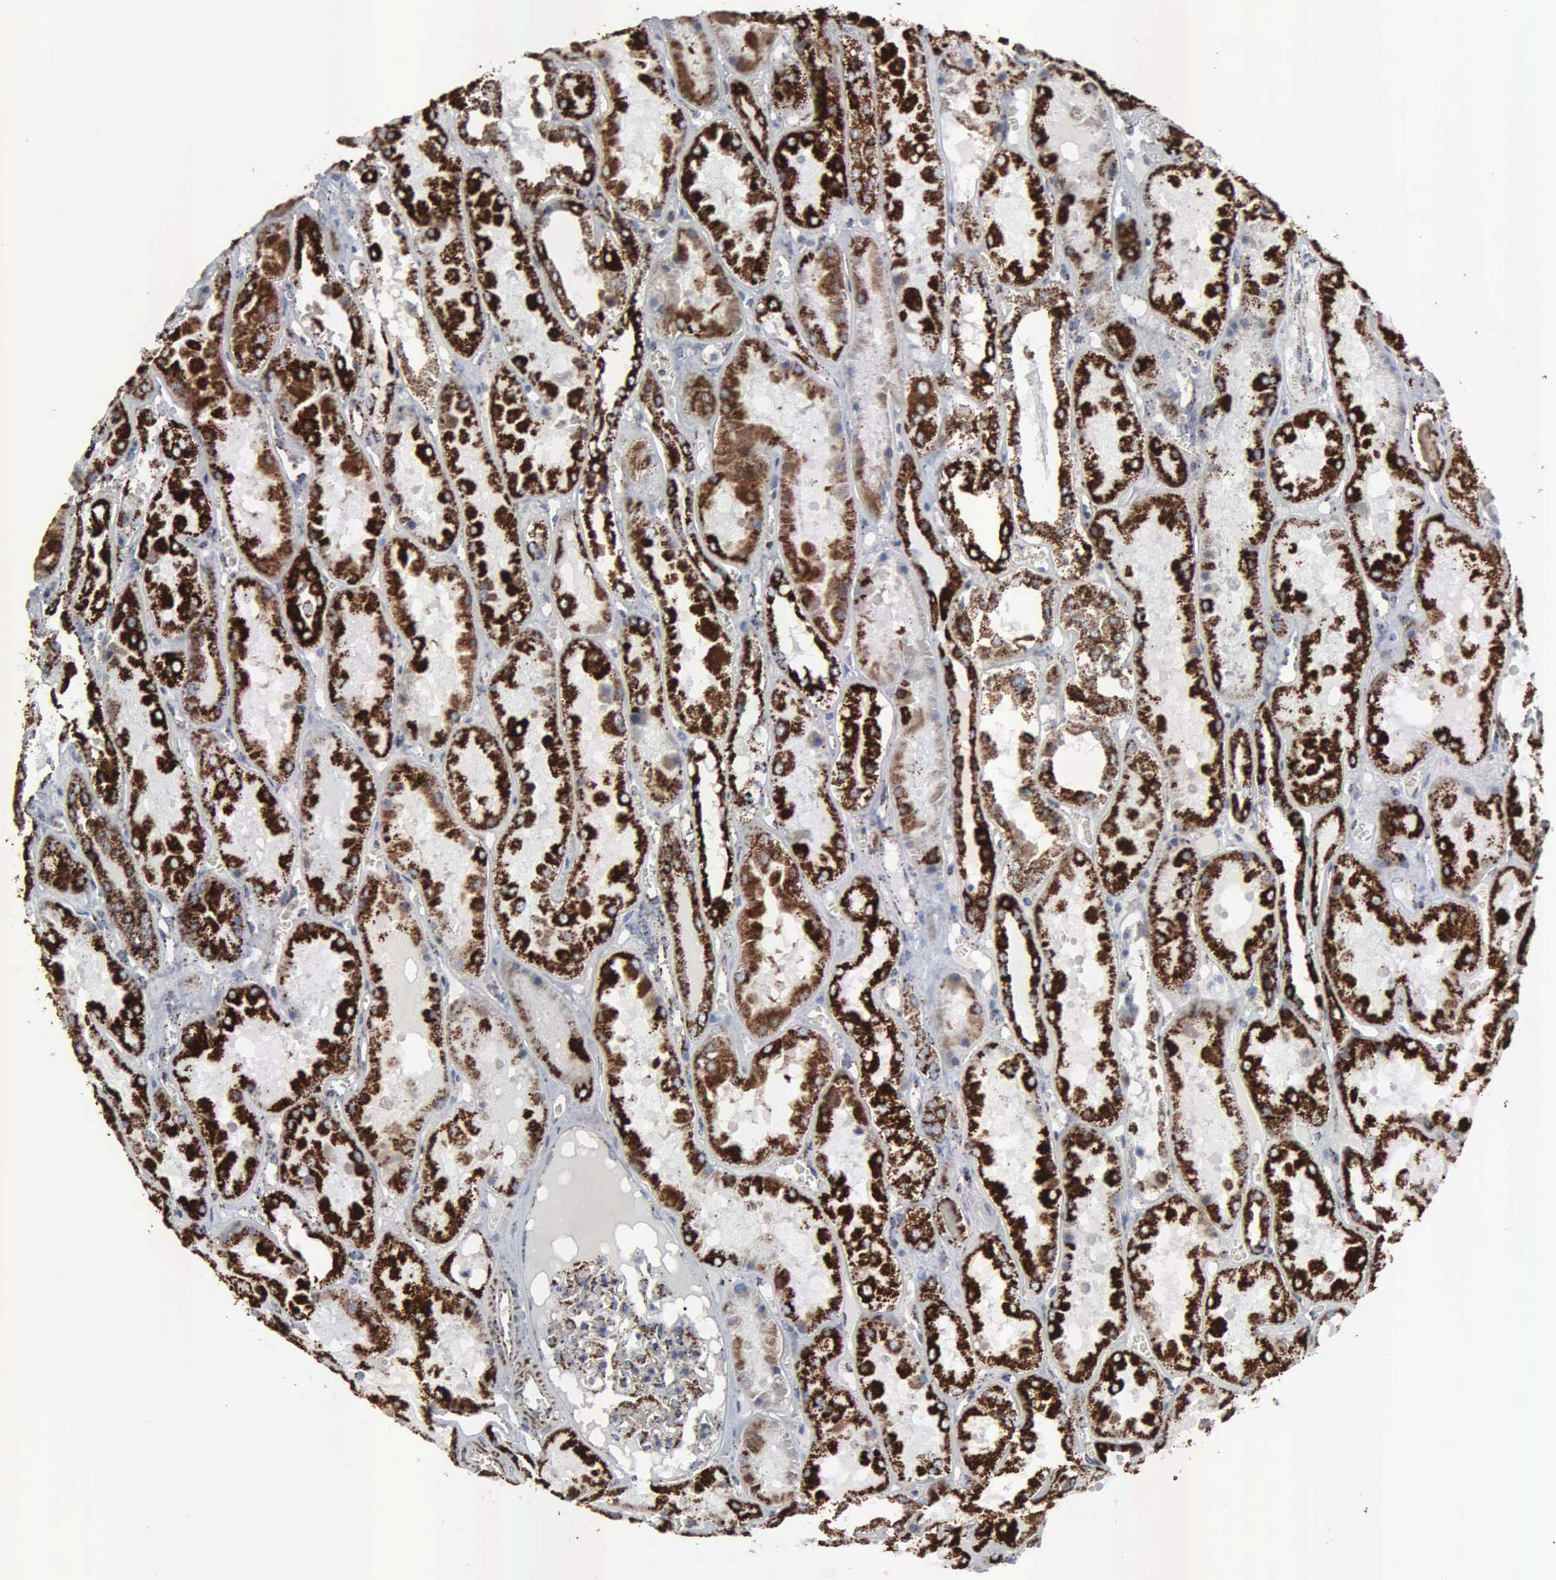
{"staining": {"intensity": "moderate", "quantity": "25%-75%", "location": "cytoplasmic/membranous"}, "tissue": "kidney", "cell_type": "Cells in glomeruli", "image_type": "normal", "snomed": [{"axis": "morphology", "description": "Normal tissue, NOS"}, {"axis": "topography", "description": "Kidney"}], "caption": "The micrograph shows a brown stain indicating the presence of a protein in the cytoplasmic/membranous of cells in glomeruli in kidney. (Brightfield microscopy of DAB IHC at high magnification).", "gene": "HSPA9", "patient": {"sex": "male", "age": 36}}